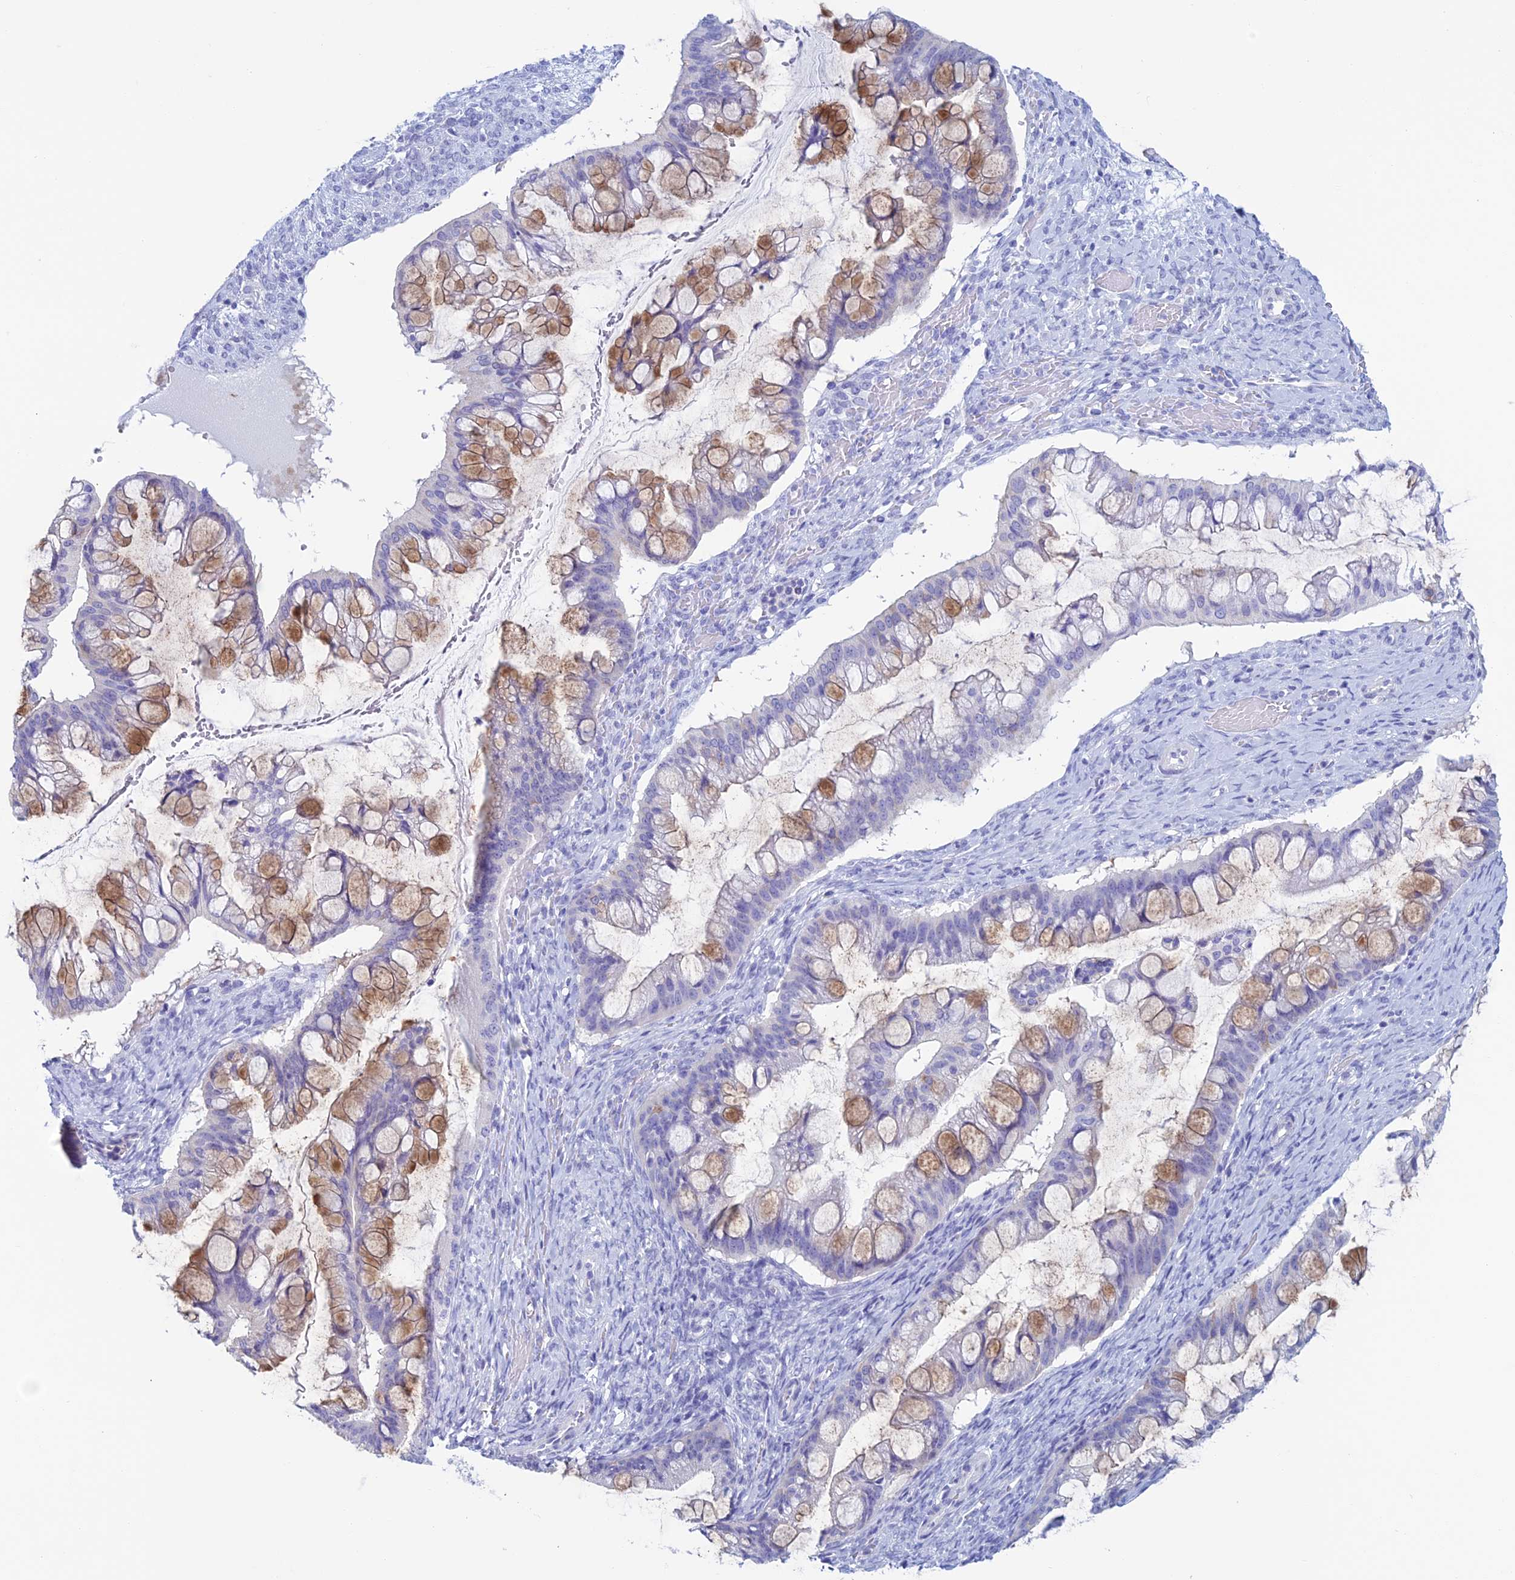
{"staining": {"intensity": "moderate", "quantity": "25%-75%", "location": "cytoplasmic/membranous"}, "tissue": "ovarian cancer", "cell_type": "Tumor cells", "image_type": "cancer", "snomed": [{"axis": "morphology", "description": "Cystadenocarcinoma, mucinous, NOS"}, {"axis": "topography", "description": "Ovary"}], "caption": "Immunohistochemistry (DAB) staining of ovarian mucinous cystadenocarcinoma exhibits moderate cytoplasmic/membranous protein expression in about 25%-75% of tumor cells.", "gene": "KCNK17", "patient": {"sex": "female", "age": 73}}